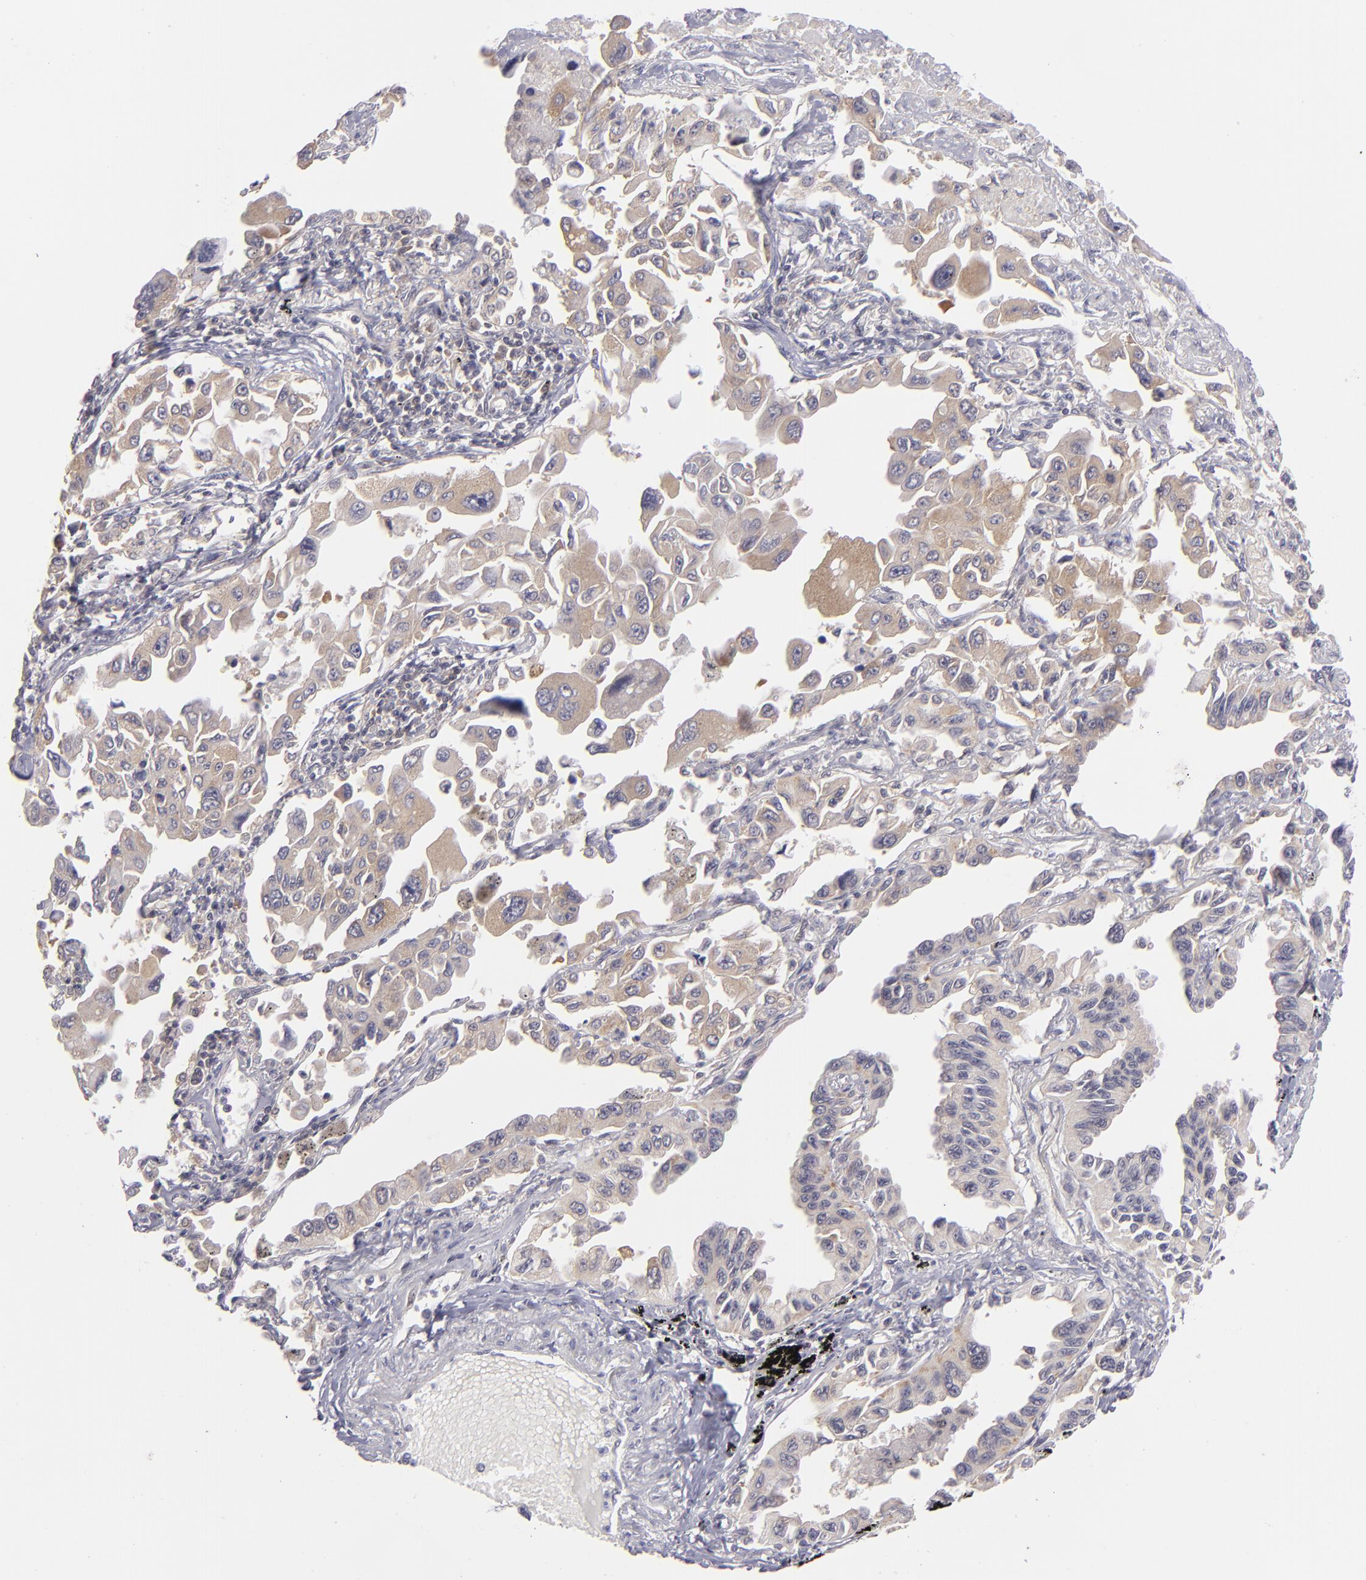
{"staining": {"intensity": "negative", "quantity": "none", "location": "none"}, "tissue": "lung cancer", "cell_type": "Tumor cells", "image_type": "cancer", "snomed": [{"axis": "morphology", "description": "Adenocarcinoma, NOS"}, {"axis": "topography", "description": "Lung"}], "caption": "An immunohistochemistry histopathology image of lung adenocarcinoma is shown. There is no staining in tumor cells of lung adenocarcinoma. (Brightfield microscopy of DAB IHC at high magnification).", "gene": "PTPN13", "patient": {"sex": "male", "age": 64}}